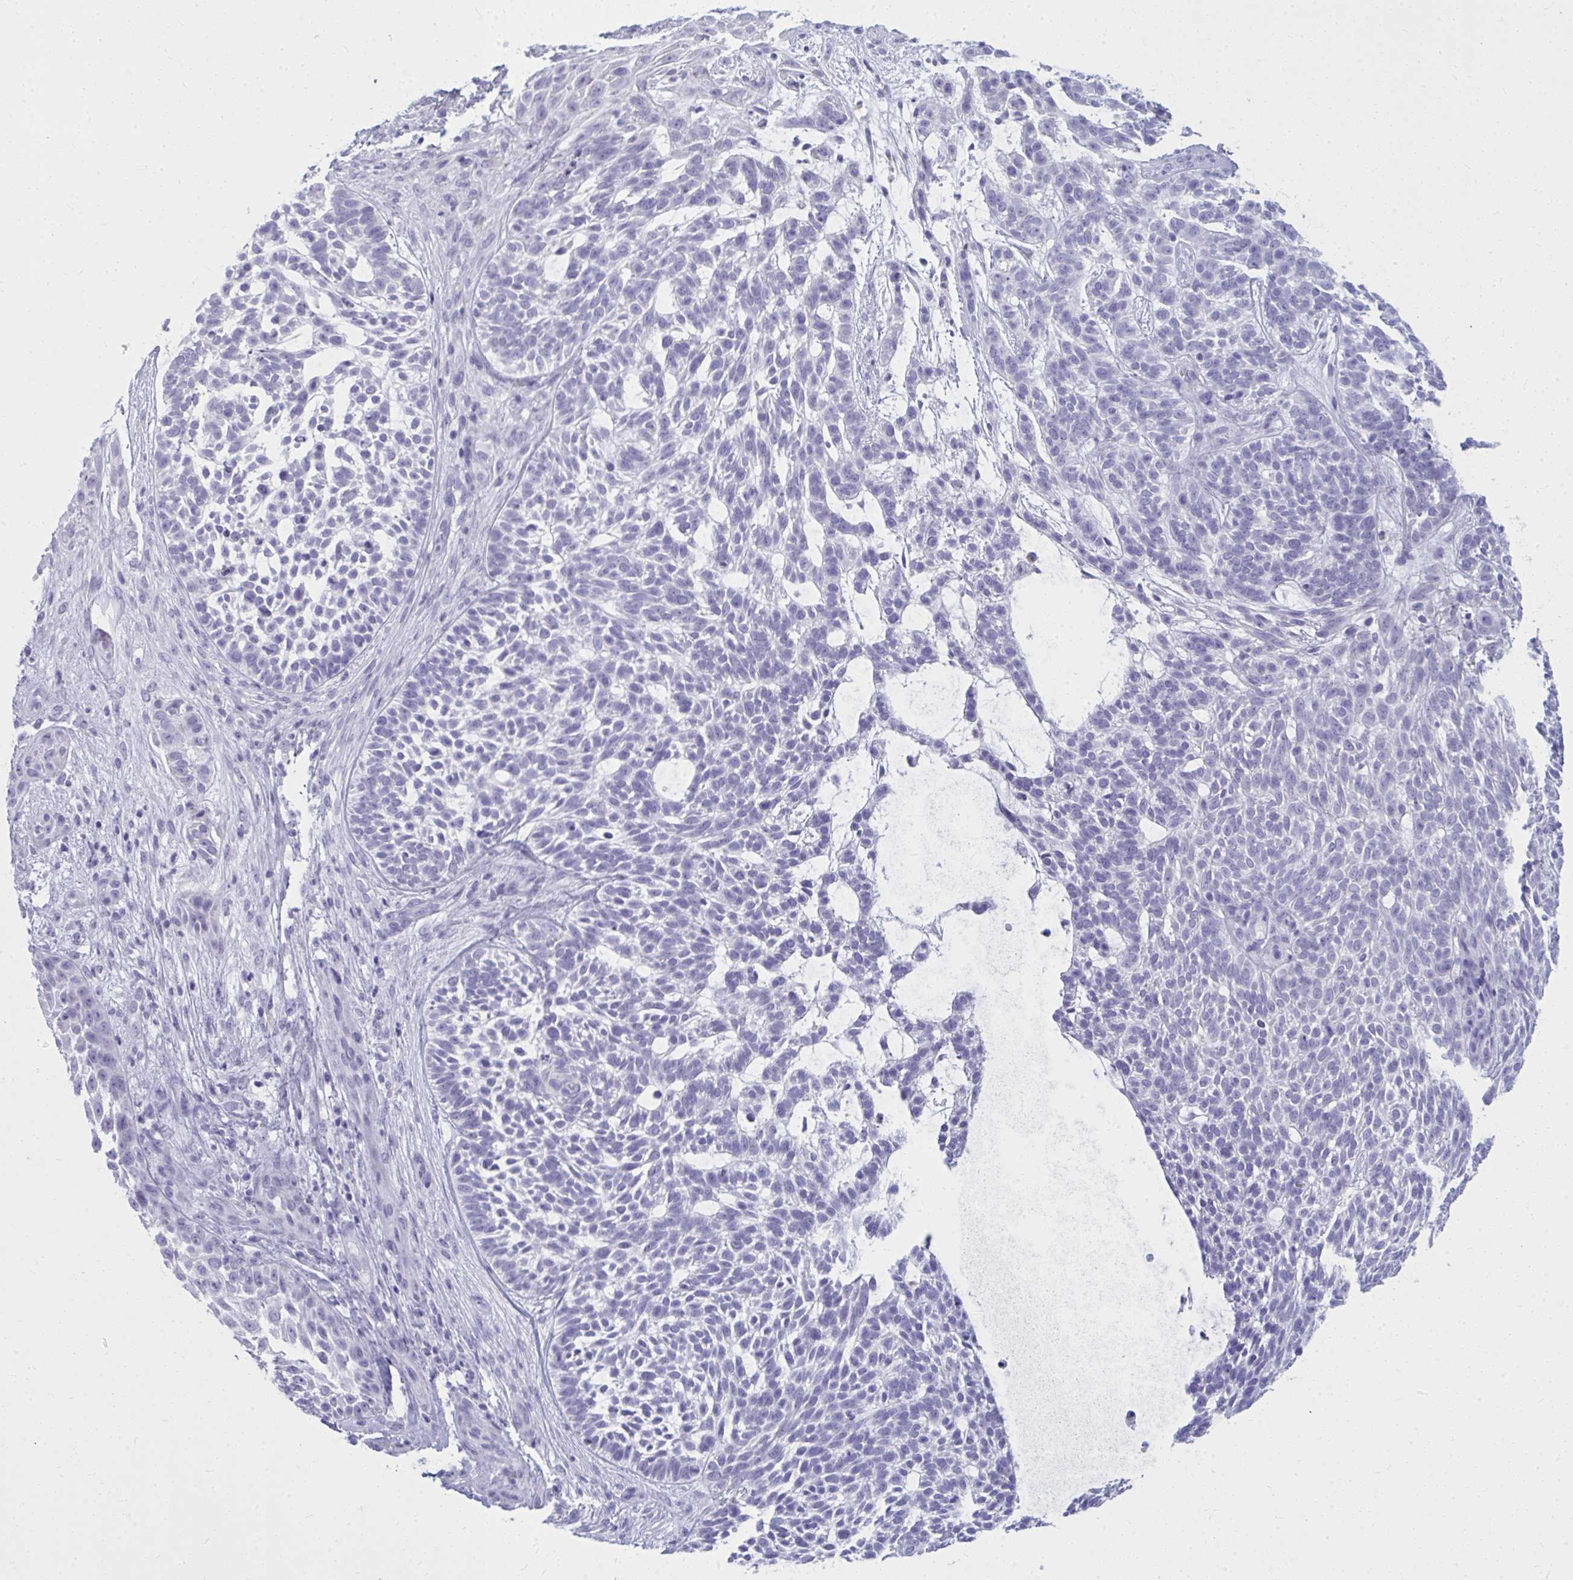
{"staining": {"intensity": "negative", "quantity": "none", "location": "none"}, "tissue": "skin cancer", "cell_type": "Tumor cells", "image_type": "cancer", "snomed": [{"axis": "morphology", "description": "Basal cell carcinoma"}, {"axis": "topography", "description": "Skin"}, {"axis": "topography", "description": "Skin, foot"}], "caption": "Immunohistochemical staining of human skin cancer shows no significant positivity in tumor cells. Nuclei are stained in blue.", "gene": "QDPR", "patient": {"sex": "female", "age": 77}}